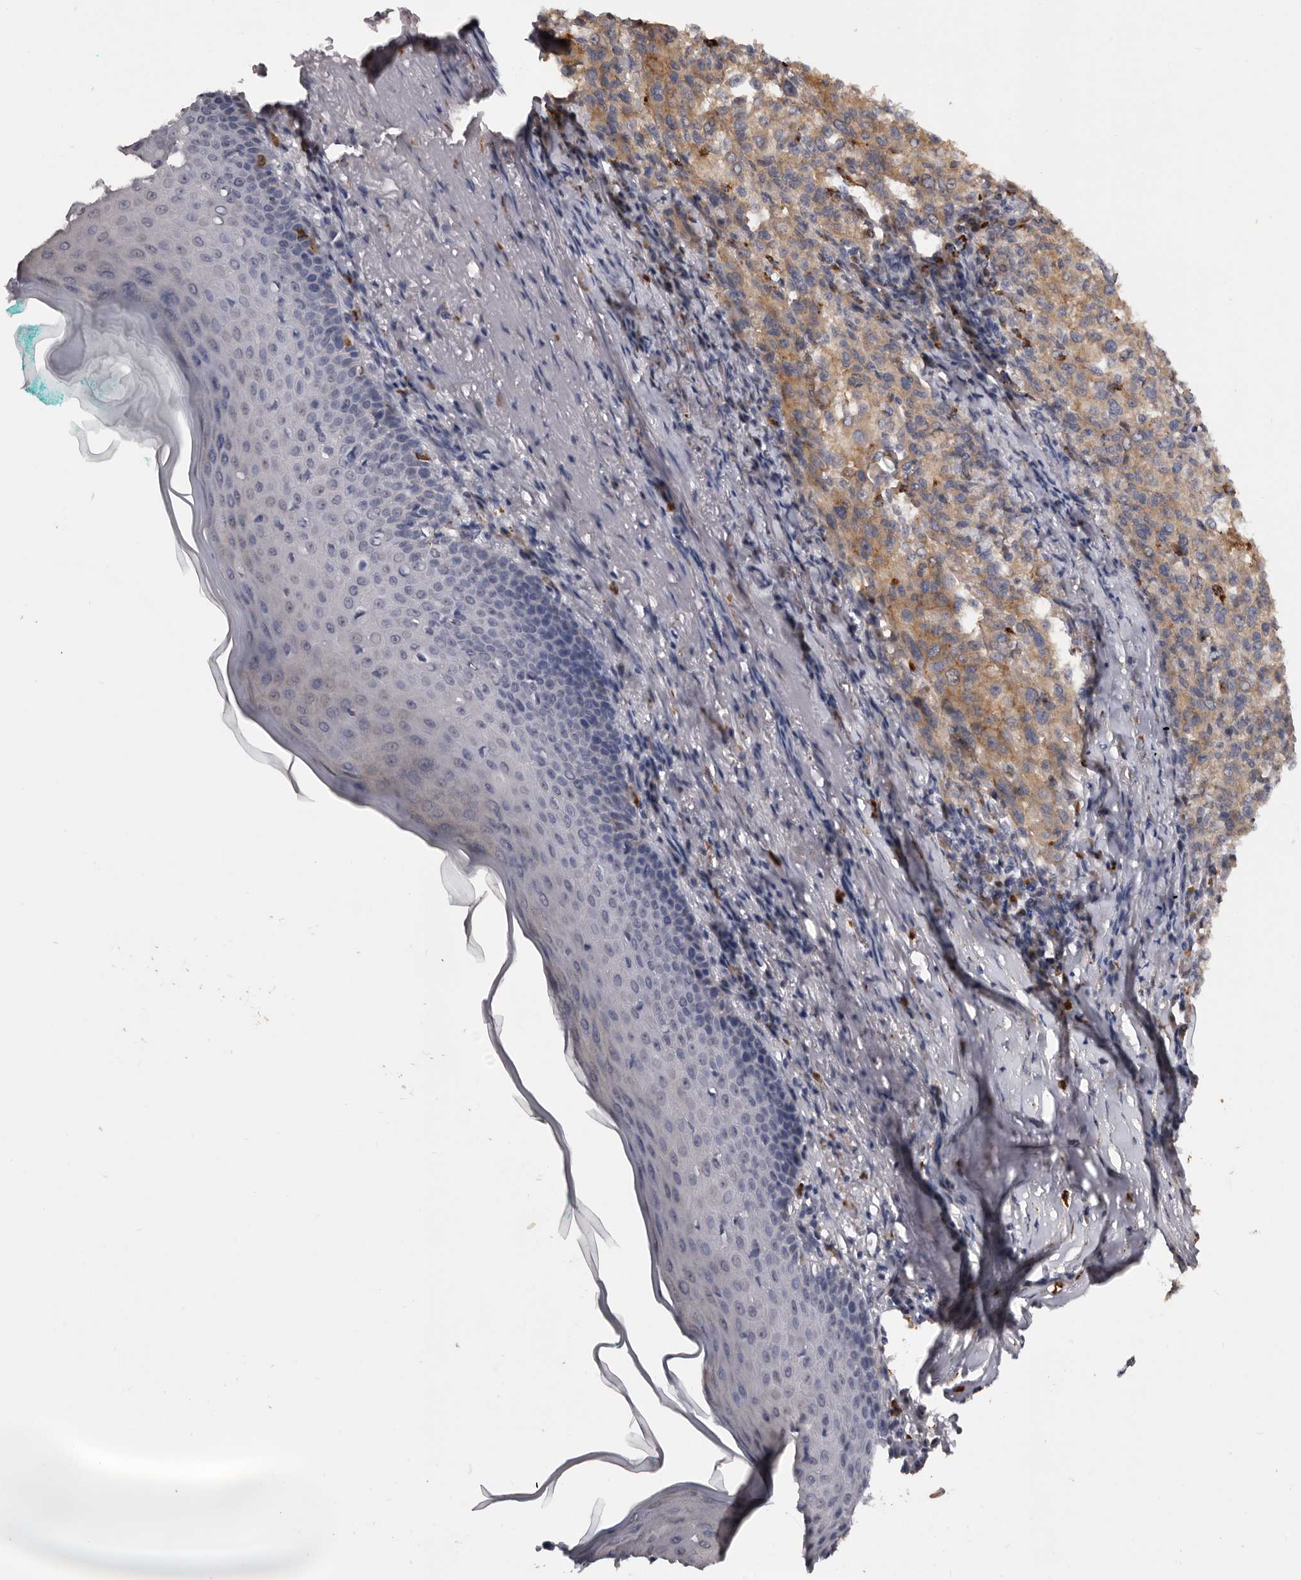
{"staining": {"intensity": "moderate", "quantity": ">75%", "location": "cytoplasmic/membranous"}, "tissue": "melanoma", "cell_type": "Tumor cells", "image_type": "cancer", "snomed": [{"axis": "morphology", "description": "Necrosis, NOS"}, {"axis": "morphology", "description": "Malignant melanoma, NOS"}, {"axis": "topography", "description": "Skin"}], "caption": "Melanoma stained with a brown dye displays moderate cytoplasmic/membranous positive expression in approximately >75% of tumor cells.", "gene": "DAP", "patient": {"sex": "female", "age": 87}}